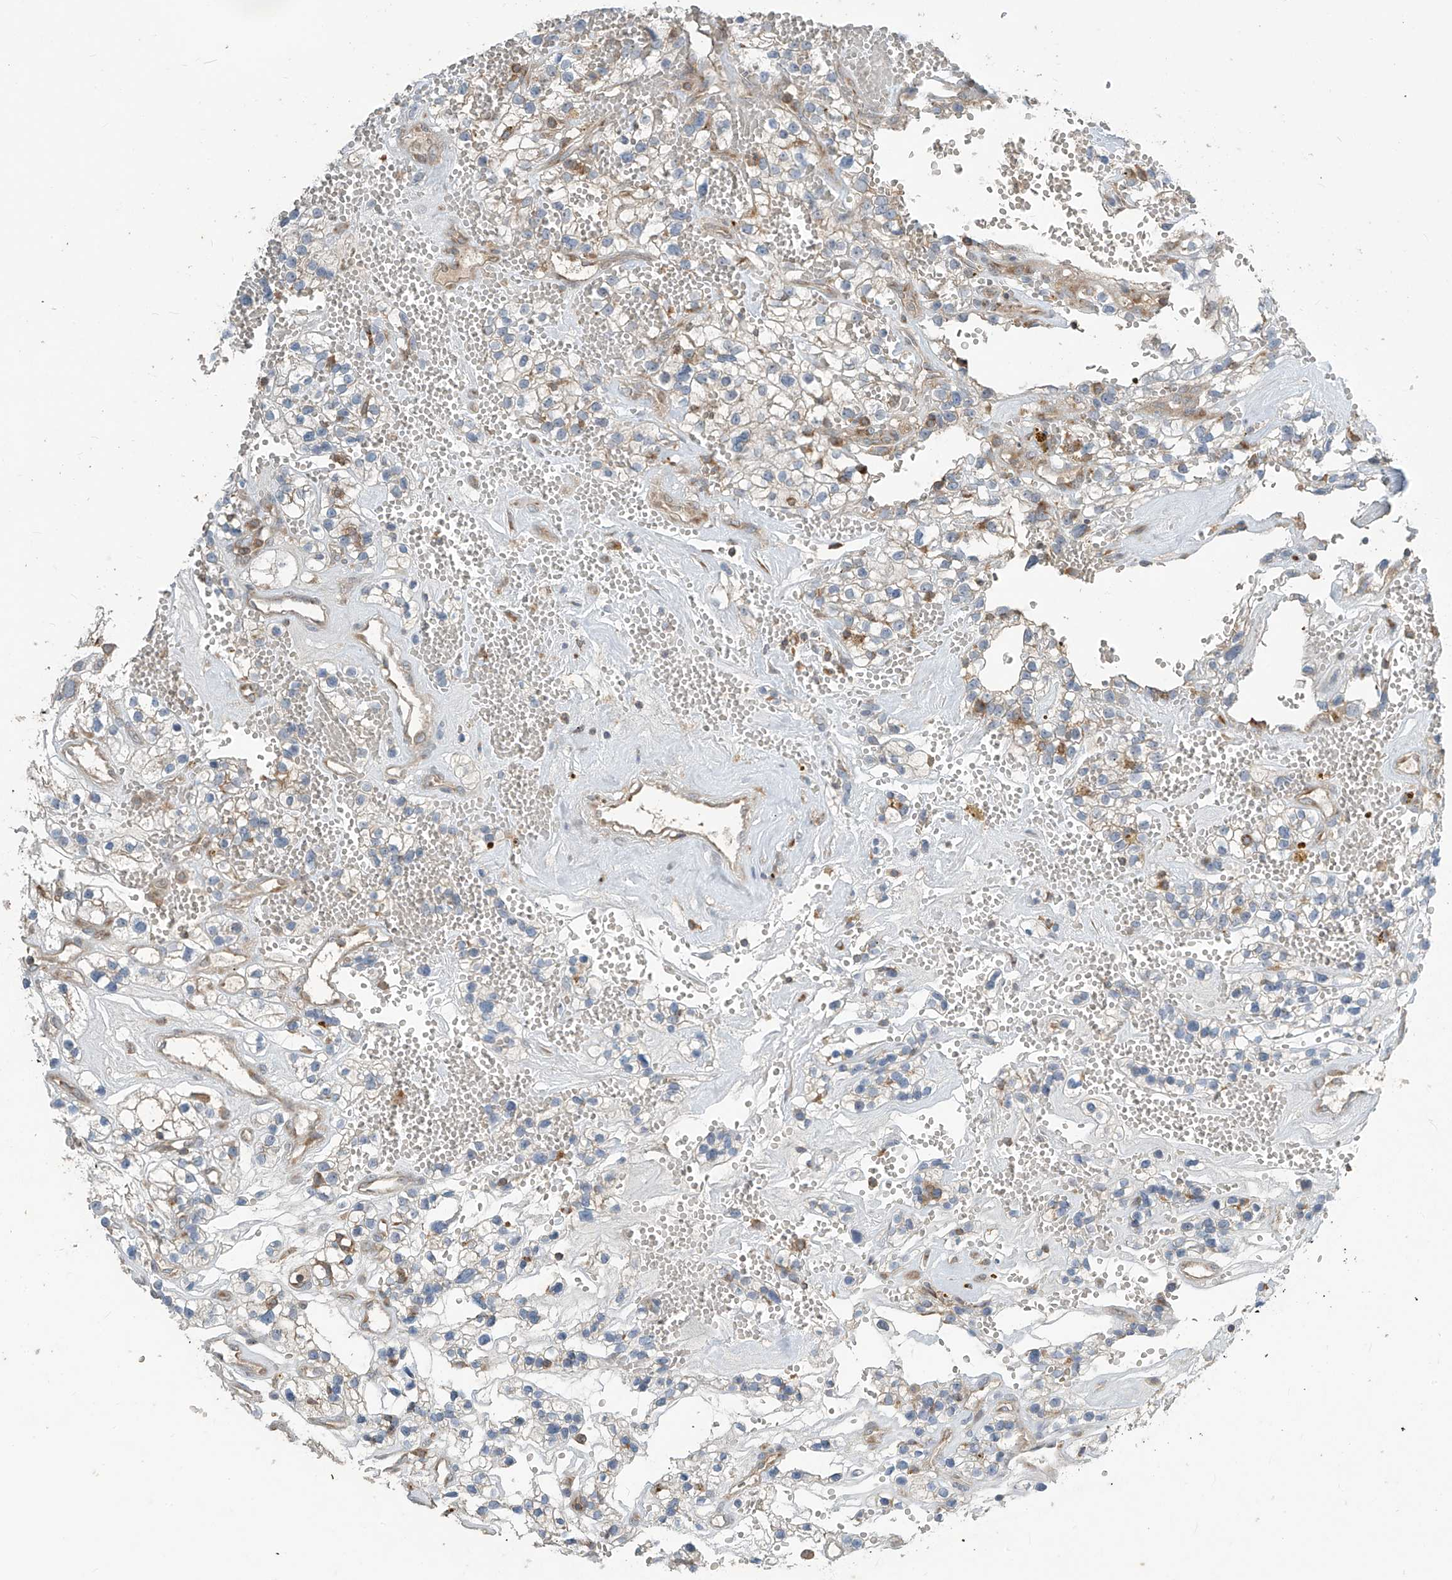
{"staining": {"intensity": "negative", "quantity": "none", "location": "none"}, "tissue": "renal cancer", "cell_type": "Tumor cells", "image_type": "cancer", "snomed": [{"axis": "morphology", "description": "Adenocarcinoma, NOS"}, {"axis": "topography", "description": "Kidney"}], "caption": "This is a image of immunohistochemistry (IHC) staining of renal adenocarcinoma, which shows no staining in tumor cells.", "gene": "PARVG", "patient": {"sex": "female", "age": 57}}